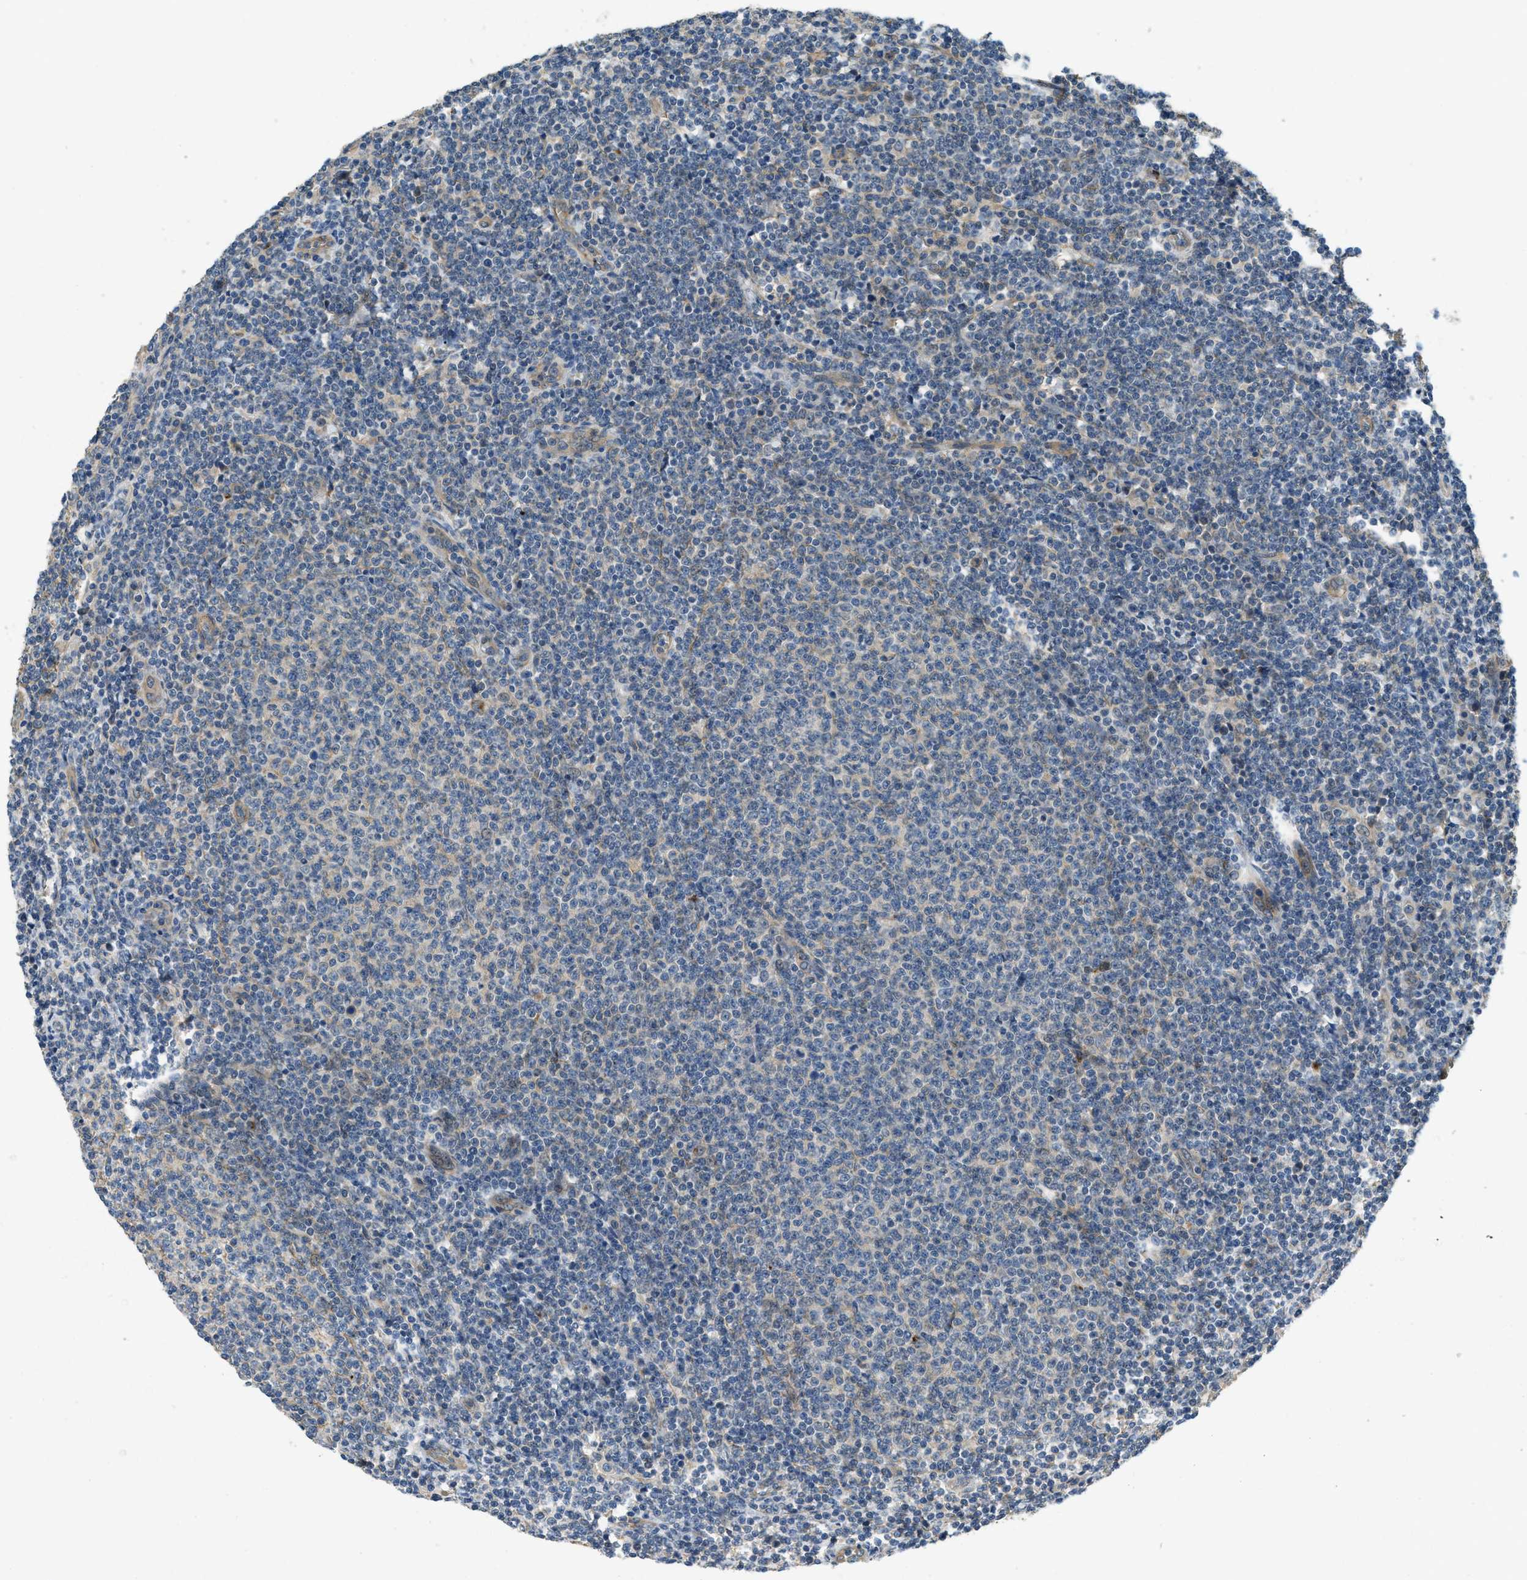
{"staining": {"intensity": "weak", "quantity": "<25%", "location": "cytoplasmic/membranous"}, "tissue": "lymphoma", "cell_type": "Tumor cells", "image_type": "cancer", "snomed": [{"axis": "morphology", "description": "Malignant lymphoma, non-Hodgkin's type, Low grade"}, {"axis": "topography", "description": "Lymph node"}], "caption": "Tumor cells show no significant protein staining in malignant lymphoma, non-Hodgkin's type (low-grade). The staining was performed using DAB to visualize the protein expression in brown, while the nuclei were stained in blue with hematoxylin (Magnification: 20x).", "gene": "CGN", "patient": {"sex": "male", "age": 66}}